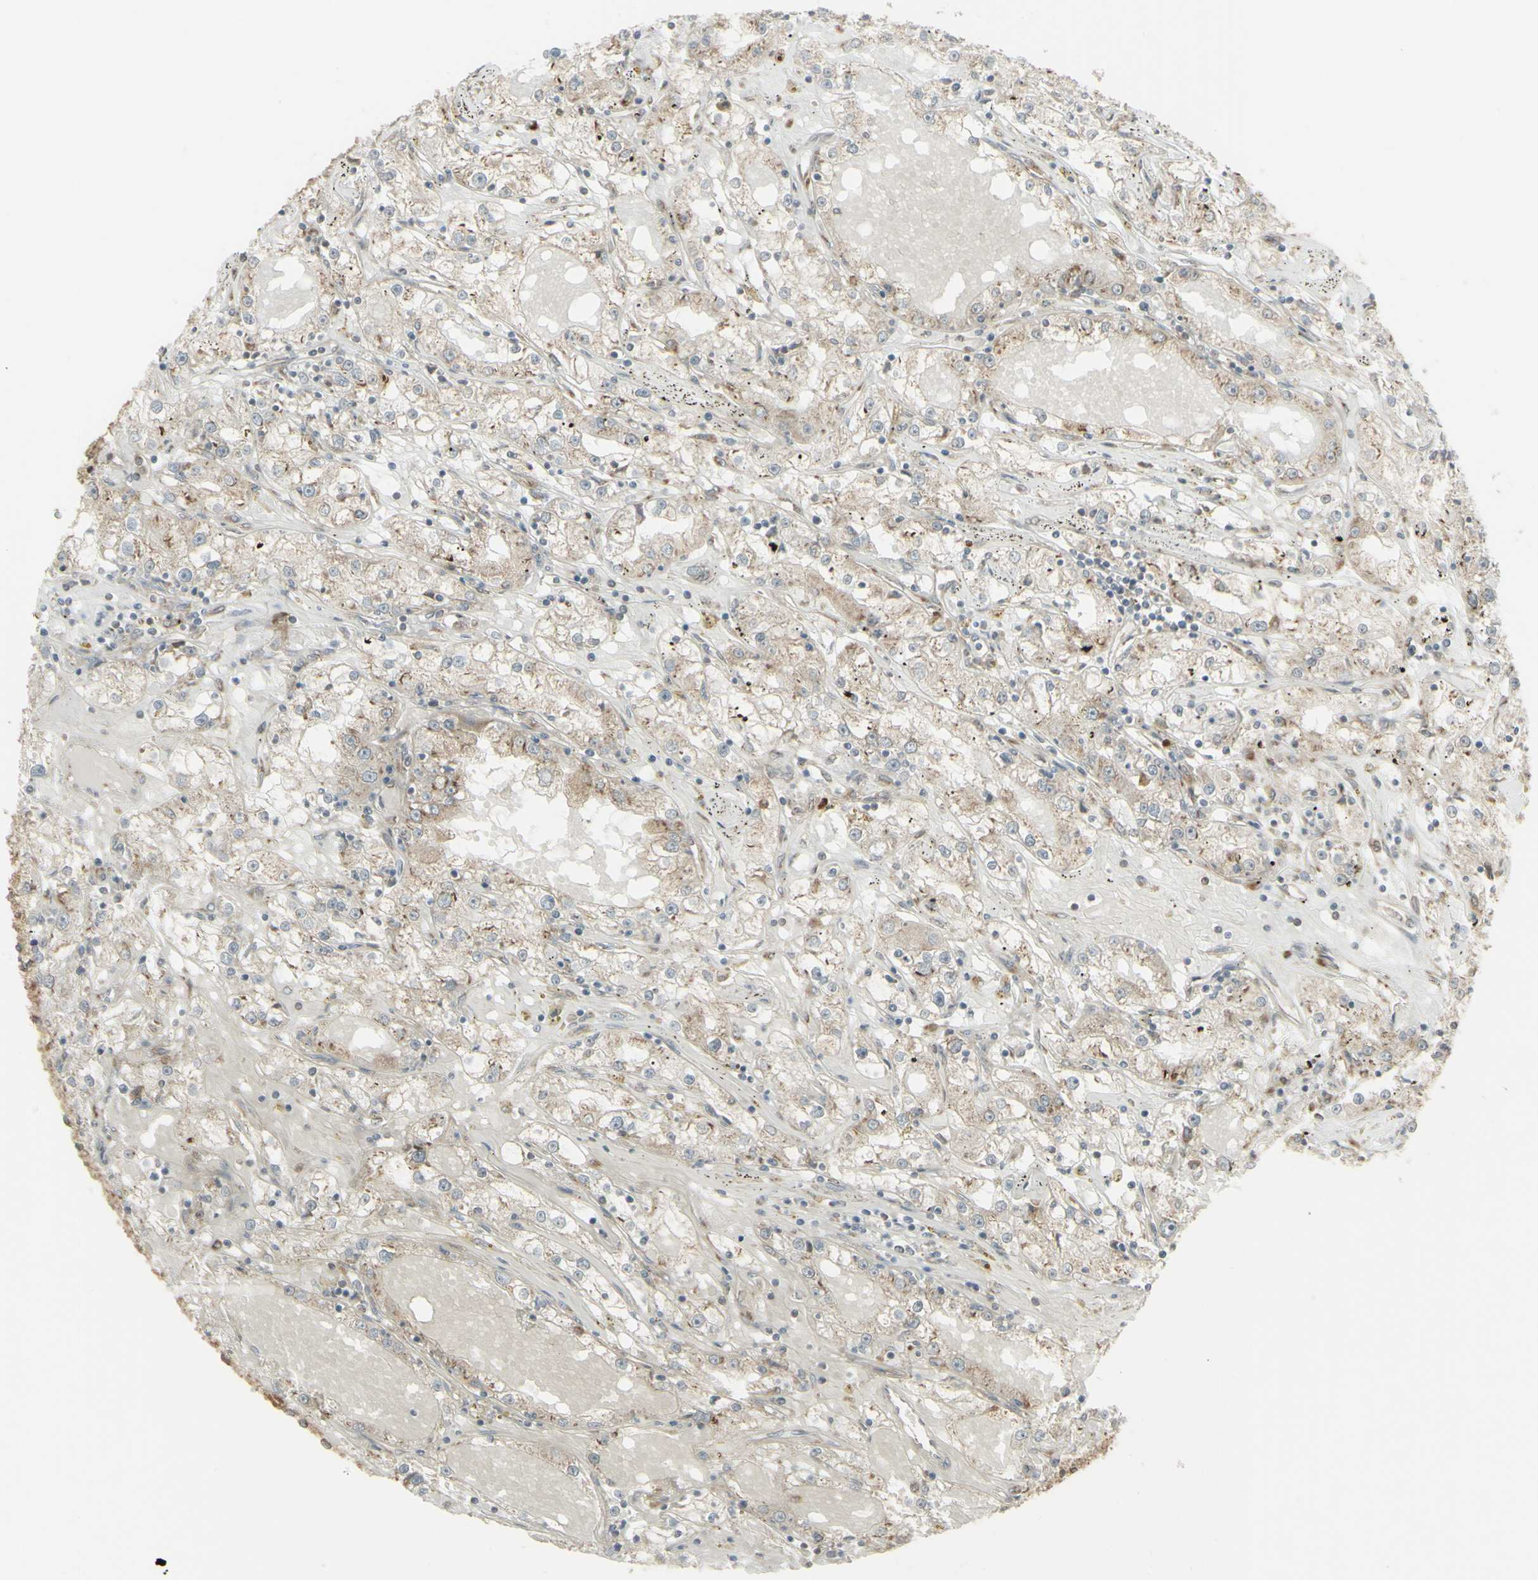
{"staining": {"intensity": "weak", "quantity": ">75%", "location": "cytoplasmic/membranous"}, "tissue": "renal cancer", "cell_type": "Tumor cells", "image_type": "cancer", "snomed": [{"axis": "morphology", "description": "Adenocarcinoma, NOS"}, {"axis": "topography", "description": "Kidney"}], "caption": "Immunohistochemical staining of renal cancer displays low levels of weak cytoplasmic/membranous staining in approximately >75% of tumor cells.", "gene": "FKBP3", "patient": {"sex": "male", "age": 56}}